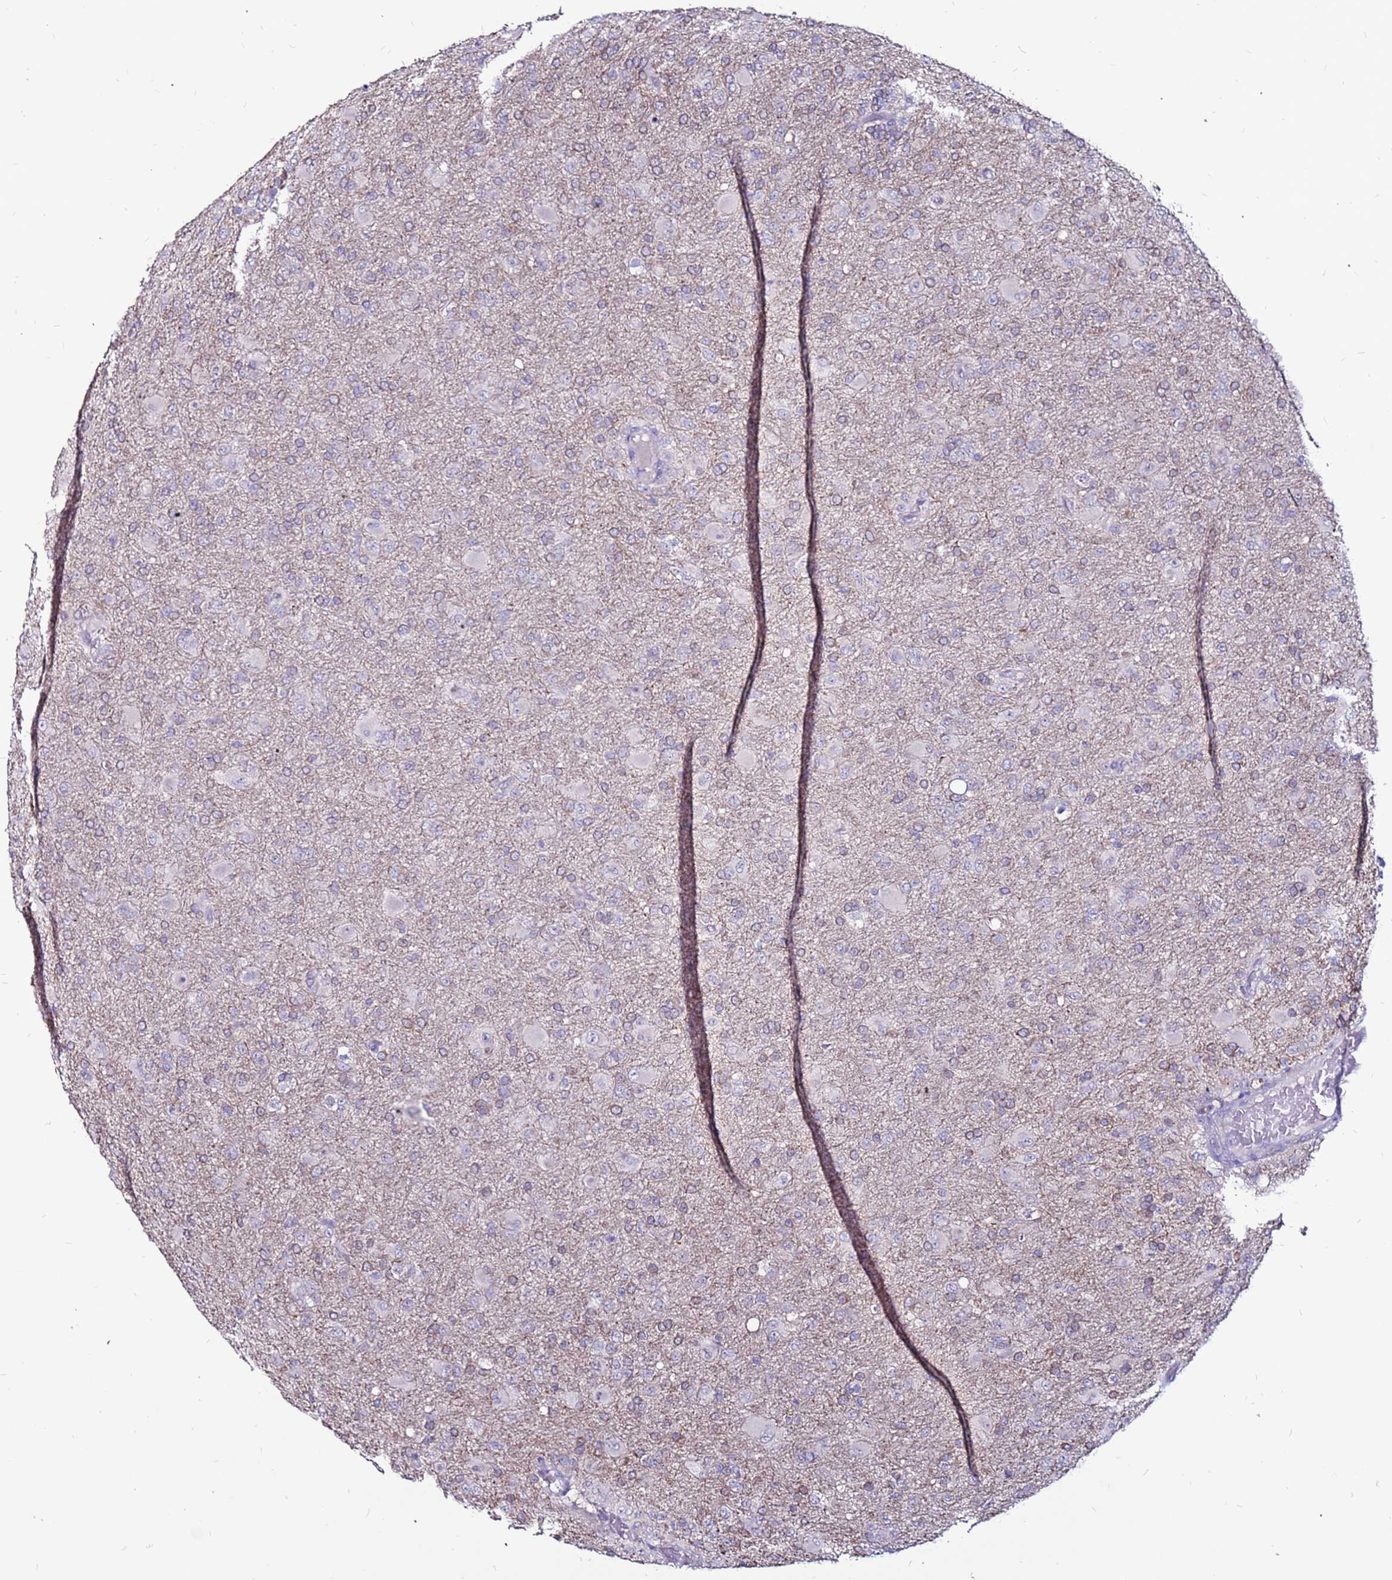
{"staining": {"intensity": "negative", "quantity": "none", "location": "none"}, "tissue": "glioma", "cell_type": "Tumor cells", "image_type": "cancer", "snomed": [{"axis": "morphology", "description": "Glioma, malignant, Low grade"}, {"axis": "topography", "description": "Brain"}], "caption": "High power microscopy histopathology image of an immunohistochemistry (IHC) photomicrograph of low-grade glioma (malignant), revealing no significant staining in tumor cells.", "gene": "SLC44A3", "patient": {"sex": "male", "age": 65}}